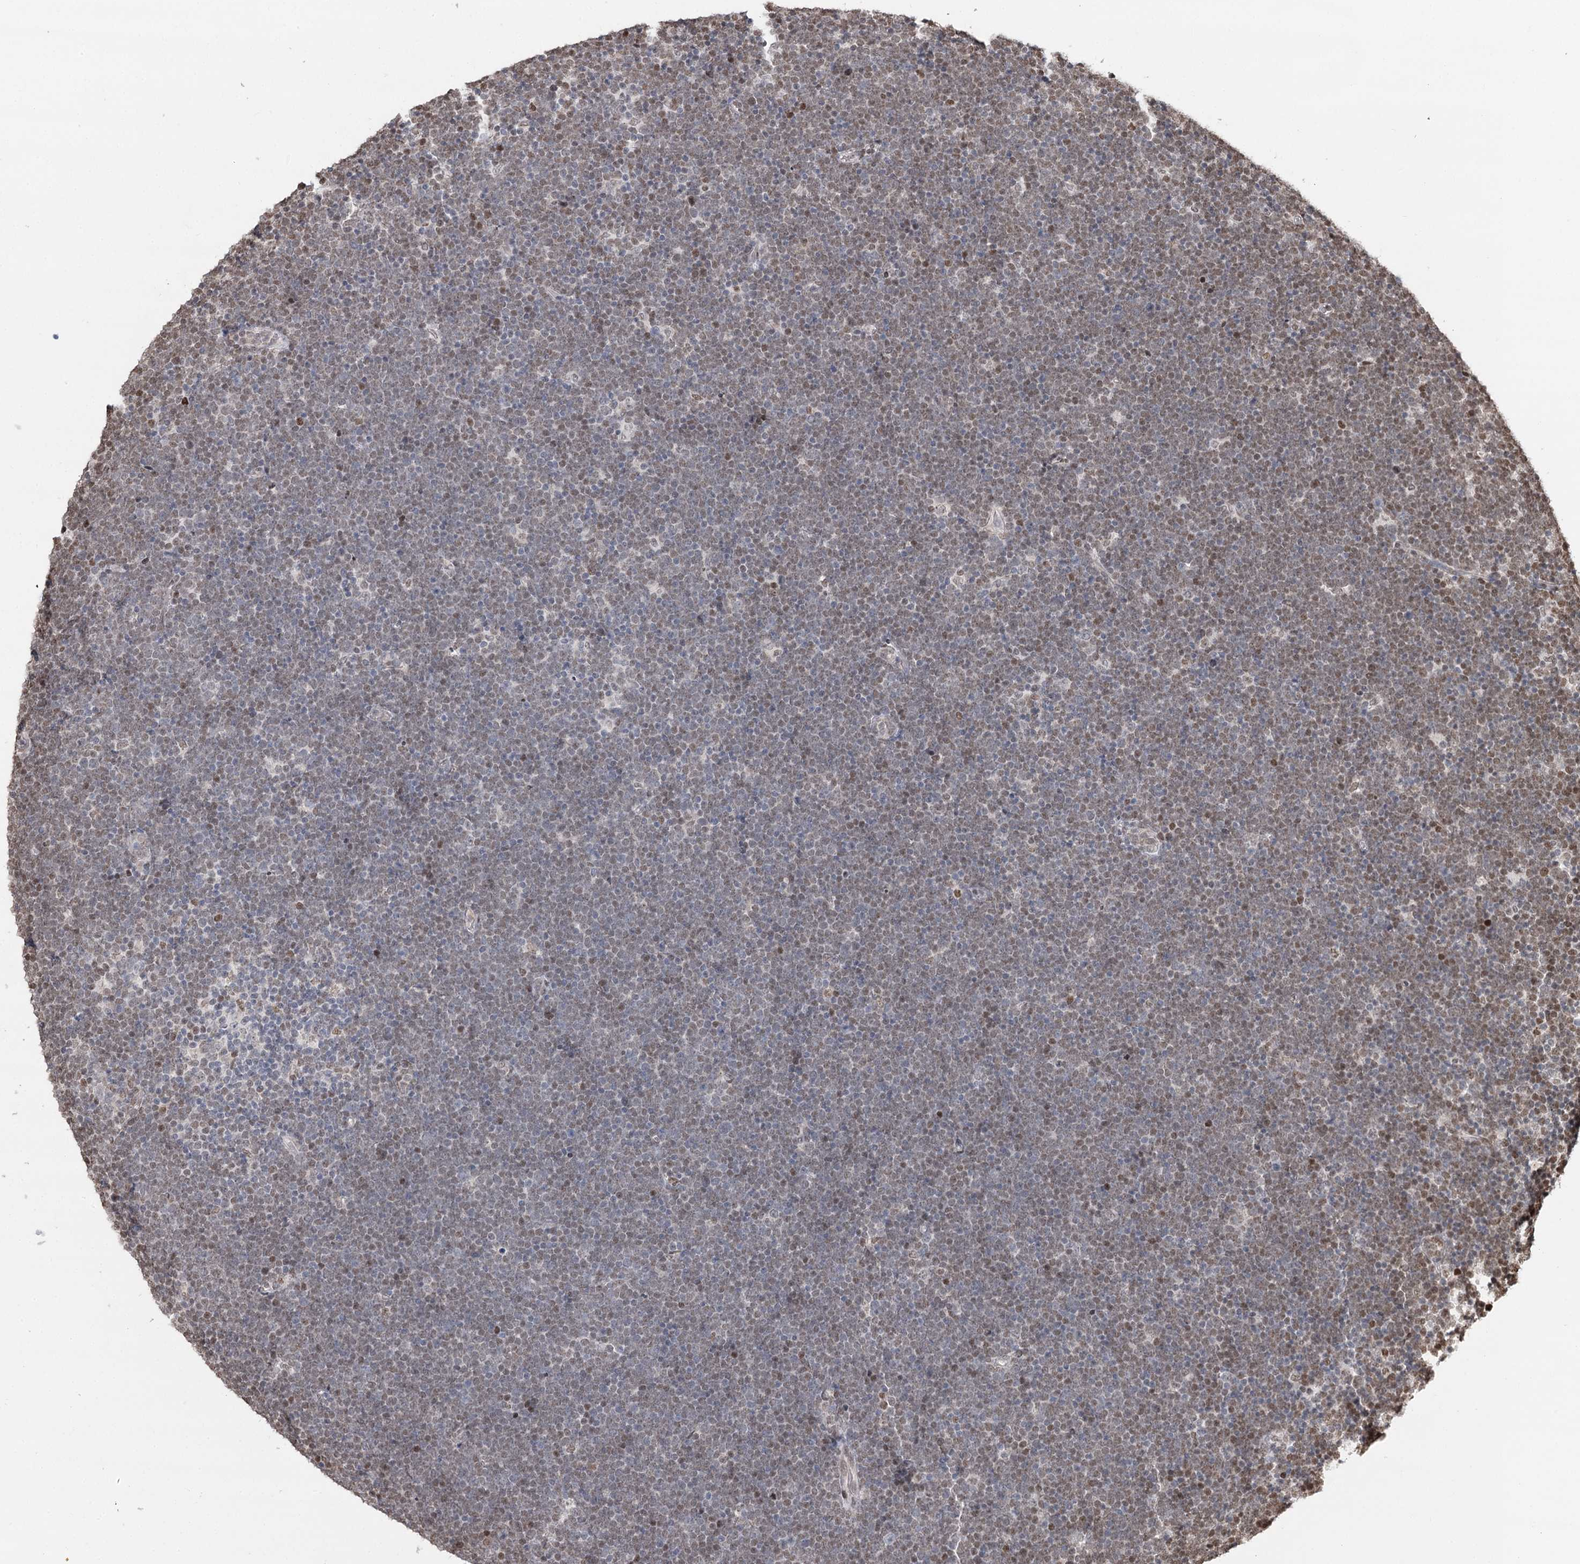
{"staining": {"intensity": "weak", "quantity": "25%-75%", "location": "nuclear"}, "tissue": "lymphoma", "cell_type": "Tumor cells", "image_type": "cancer", "snomed": [{"axis": "morphology", "description": "Malignant lymphoma, non-Hodgkin's type, High grade"}, {"axis": "topography", "description": "Lymph node"}], "caption": "IHC of lymphoma reveals low levels of weak nuclear staining in approximately 25%-75% of tumor cells. (brown staining indicates protein expression, while blue staining denotes nuclei).", "gene": "RPS27A", "patient": {"sex": "male", "age": 13}}